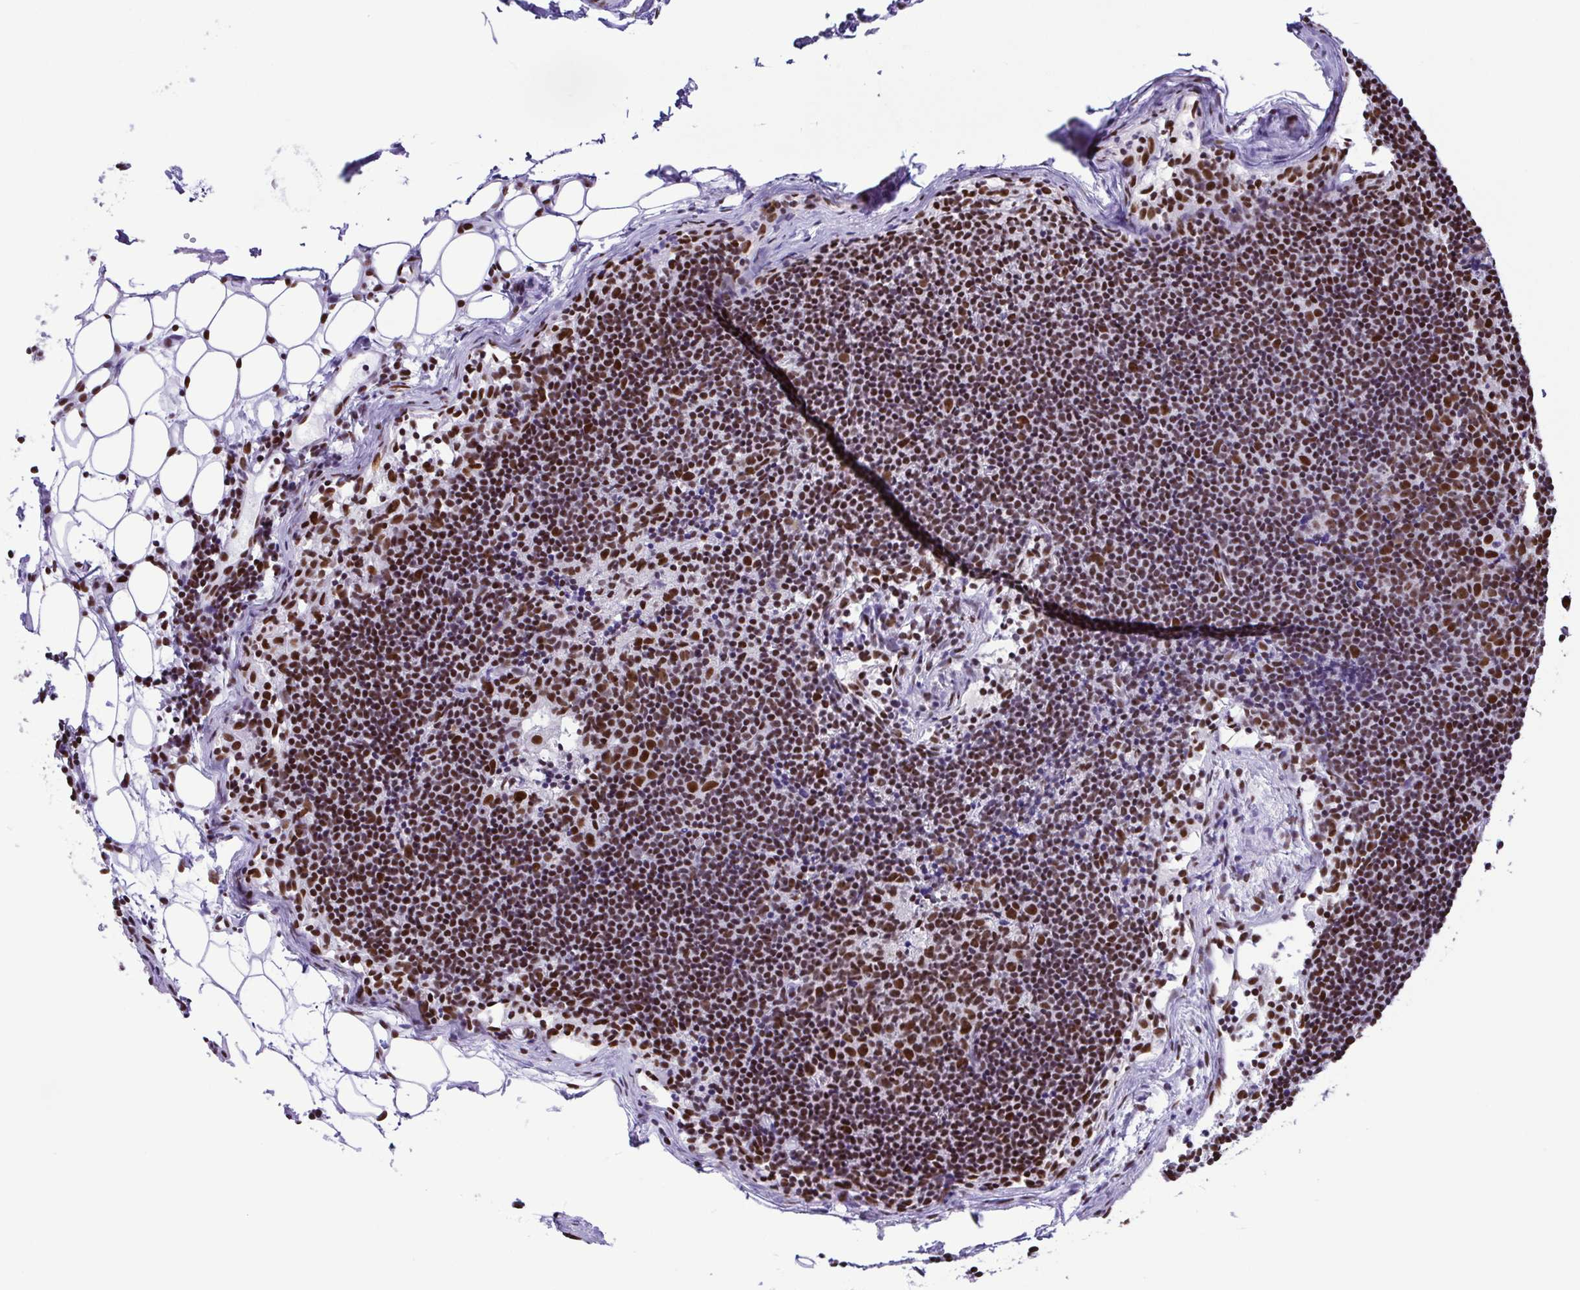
{"staining": {"intensity": "moderate", "quantity": ">75%", "location": "nuclear"}, "tissue": "lymph node", "cell_type": "Germinal center cells", "image_type": "normal", "snomed": [{"axis": "morphology", "description": "Normal tissue, NOS"}, {"axis": "topography", "description": "Lymph node"}], "caption": "A medium amount of moderate nuclear staining is identified in approximately >75% of germinal center cells in normal lymph node.", "gene": "TRIM28", "patient": {"sex": "female", "age": 41}}